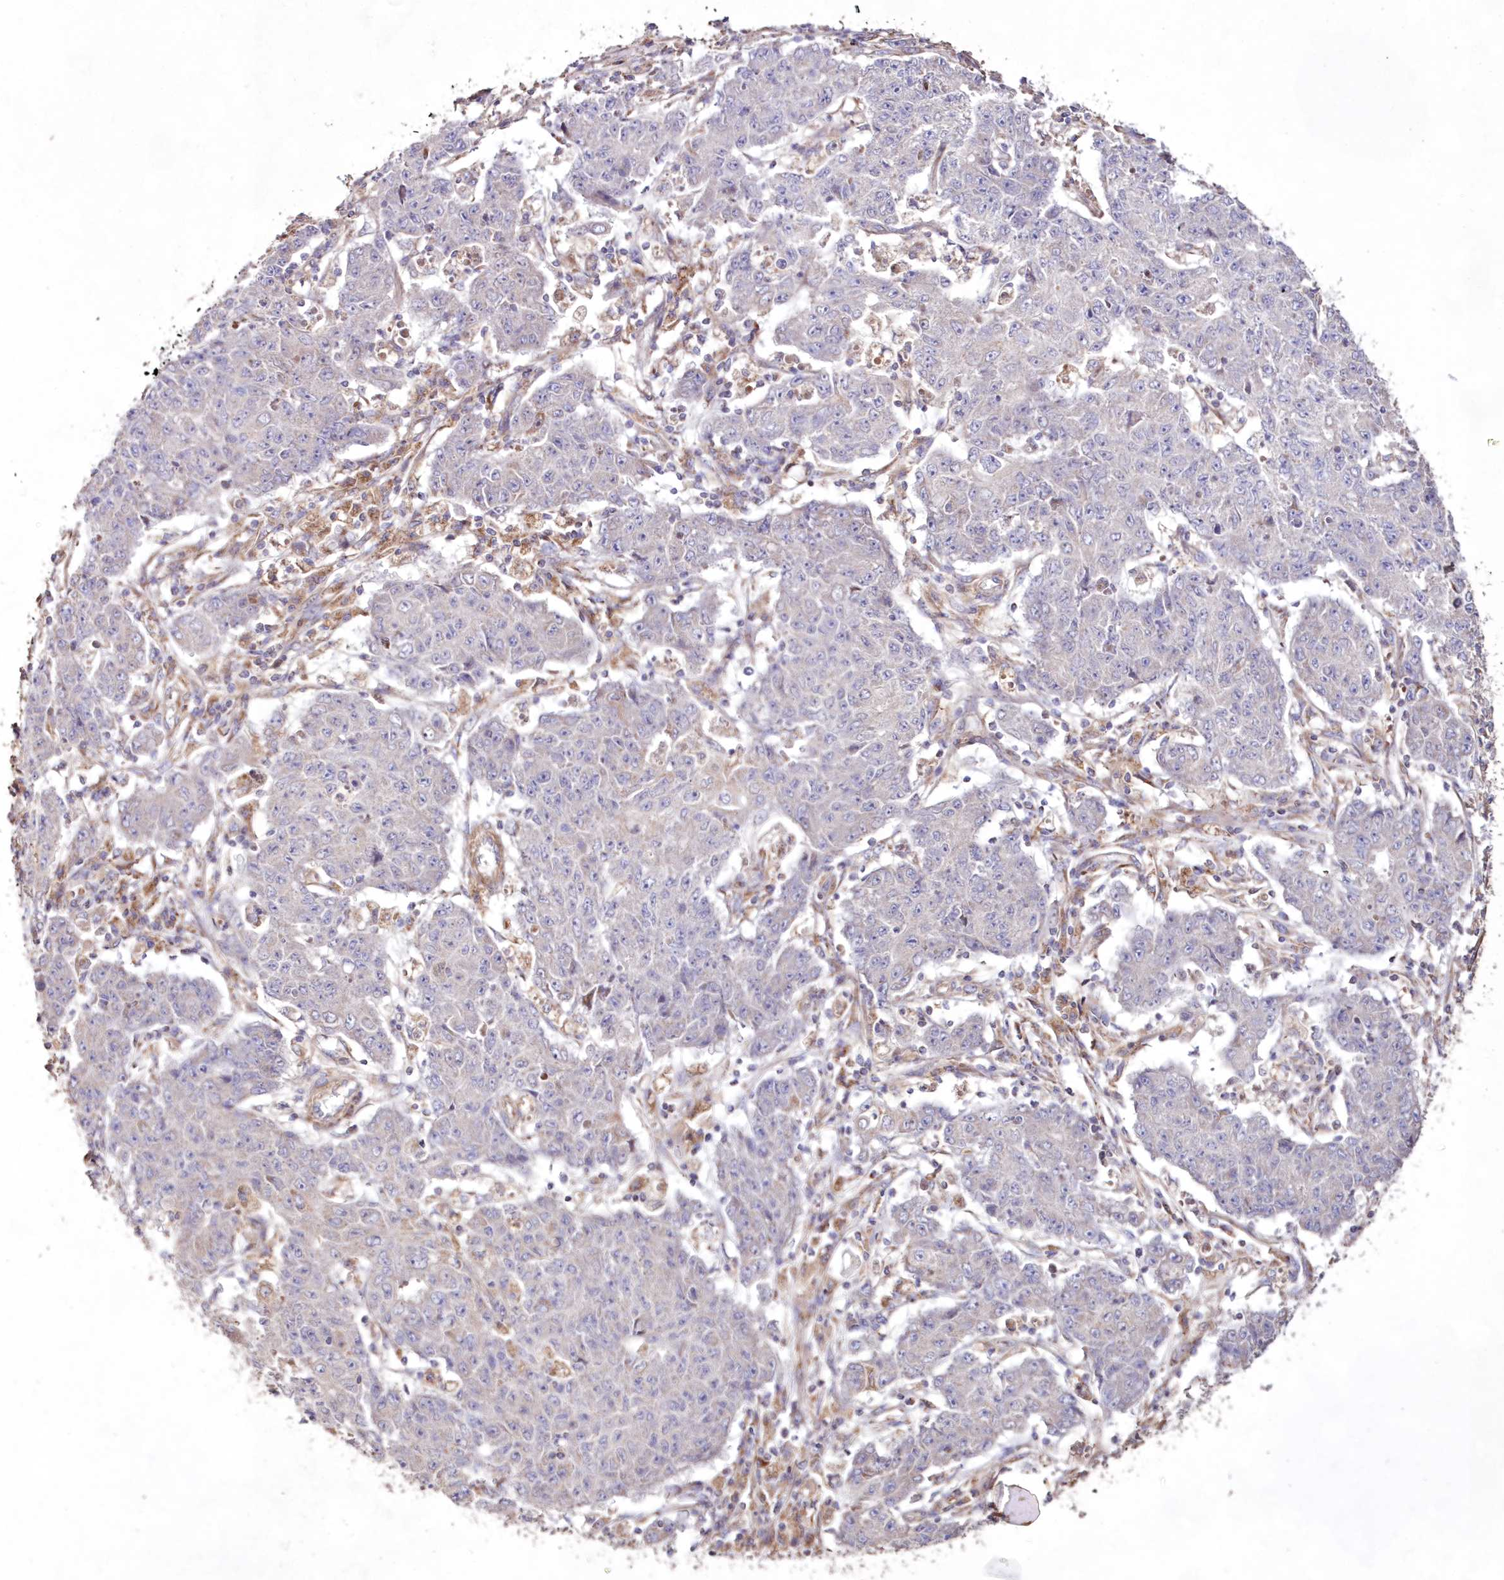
{"staining": {"intensity": "negative", "quantity": "none", "location": "none"}, "tissue": "ovarian cancer", "cell_type": "Tumor cells", "image_type": "cancer", "snomed": [{"axis": "morphology", "description": "Carcinoma, endometroid"}, {"axis": "topography", "description": "Ovary"}], "caption": "This micrograph is of ovarian endometroid carcinoma stained with IHC to label a protein in brown with the nuclei are counter-stained blue. There is no staining in tumor cells.", "gene": "HADHB", "patient": {"sex": "female", "age": 42}}